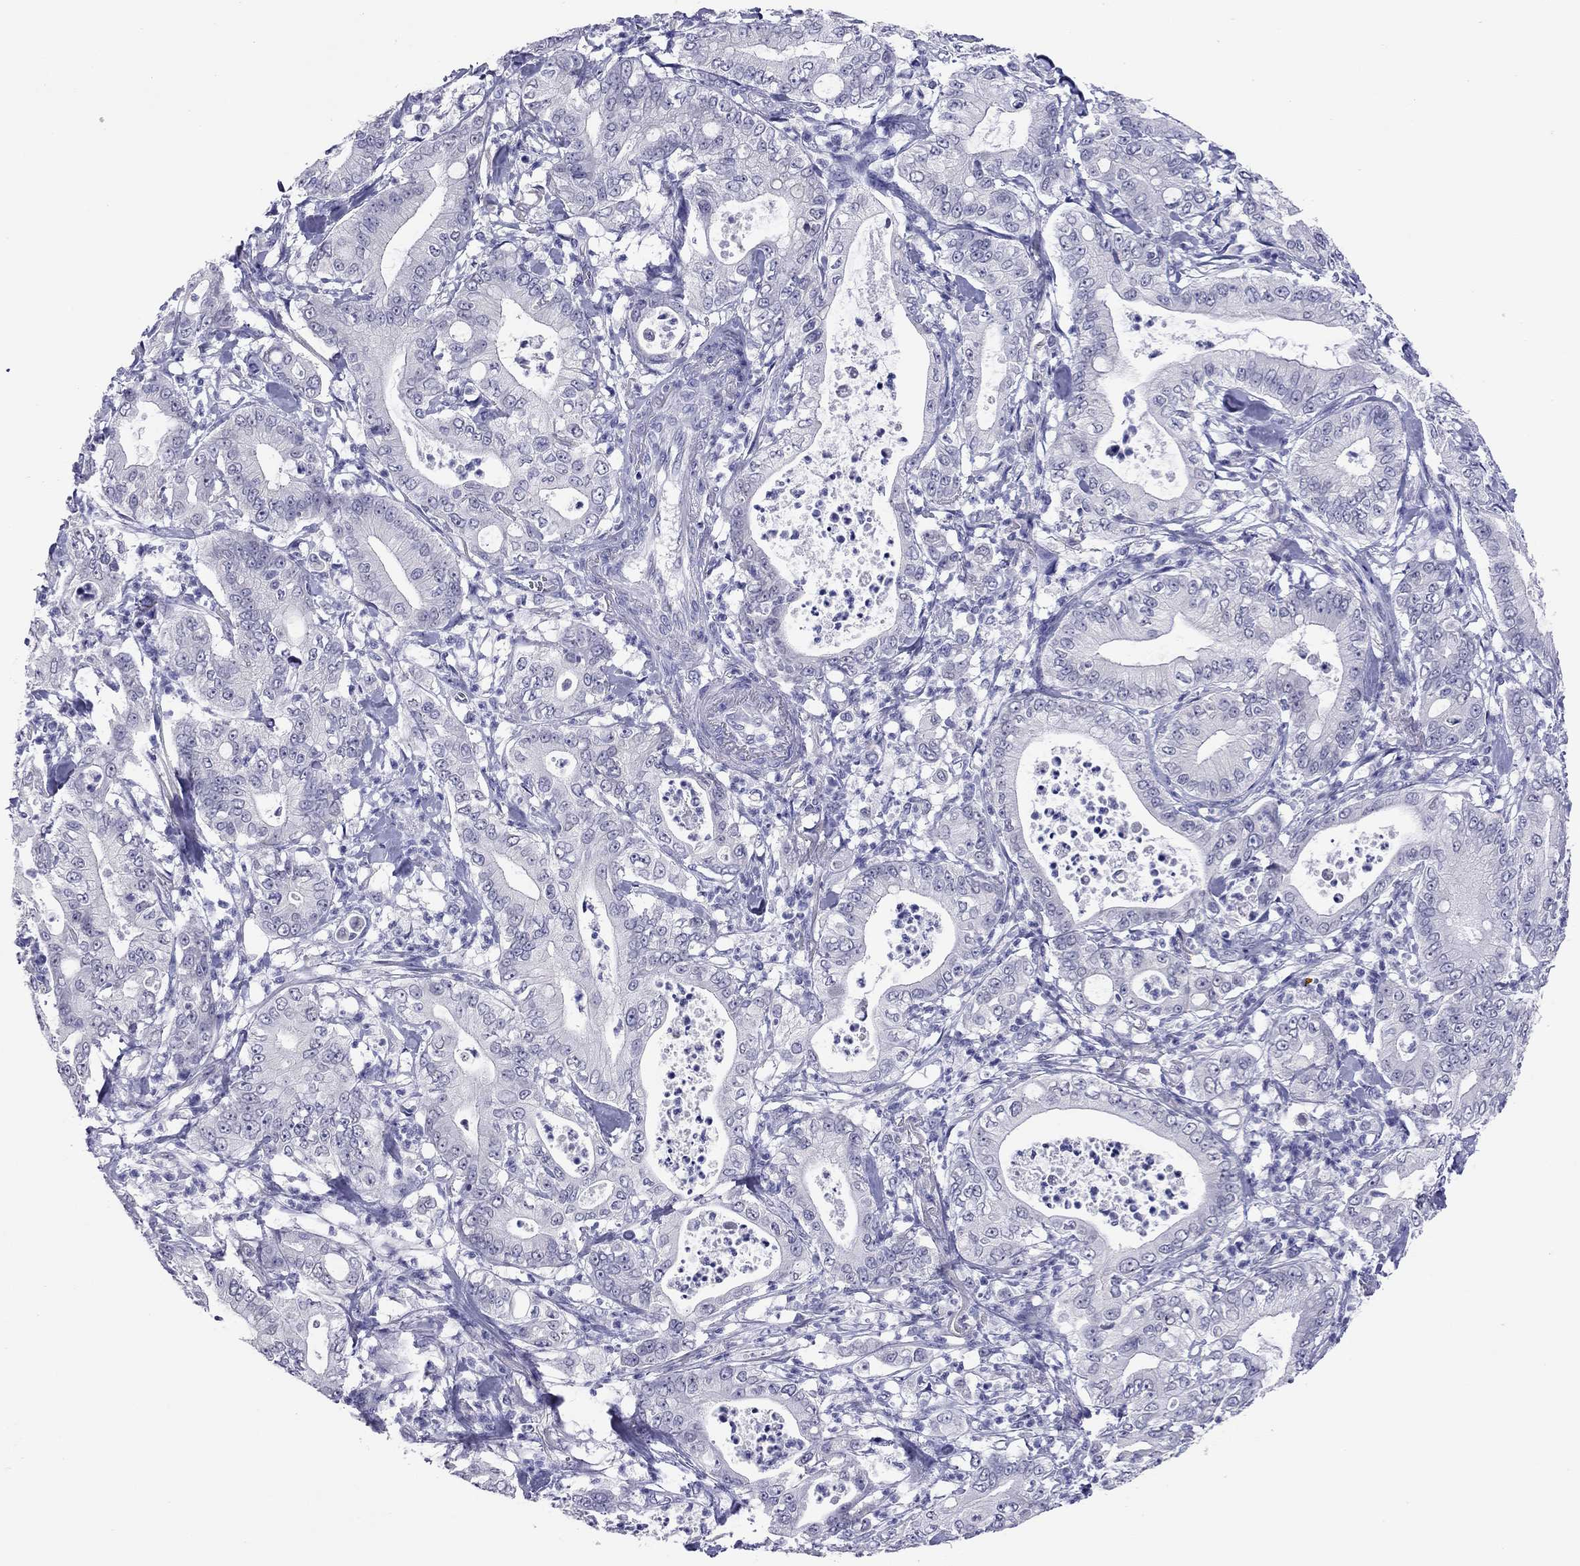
{"staining": {"intensity": "negative", "quantity": "none", "location": "none"}, "tissue": "pancreatic cancer", "cell_type": "Tumor cells", "image_type": "cancer", "snomed": [{"axis": "morphology", "description": "Adenocarcinoma, NOS"}, {"axis": "topography", "description": "Pancreas"}], "caption": "A micrograph of human pancreatic cancer (adenocarcinoma) is negative for staining in tumor cells. (DAB (3,3'-diaminobenzidine) immunohistochemistry visualized using brightfield microscopy, high magnification).", "gene": "ARMC12", "patient": {"sex": "male", "age": 71}}